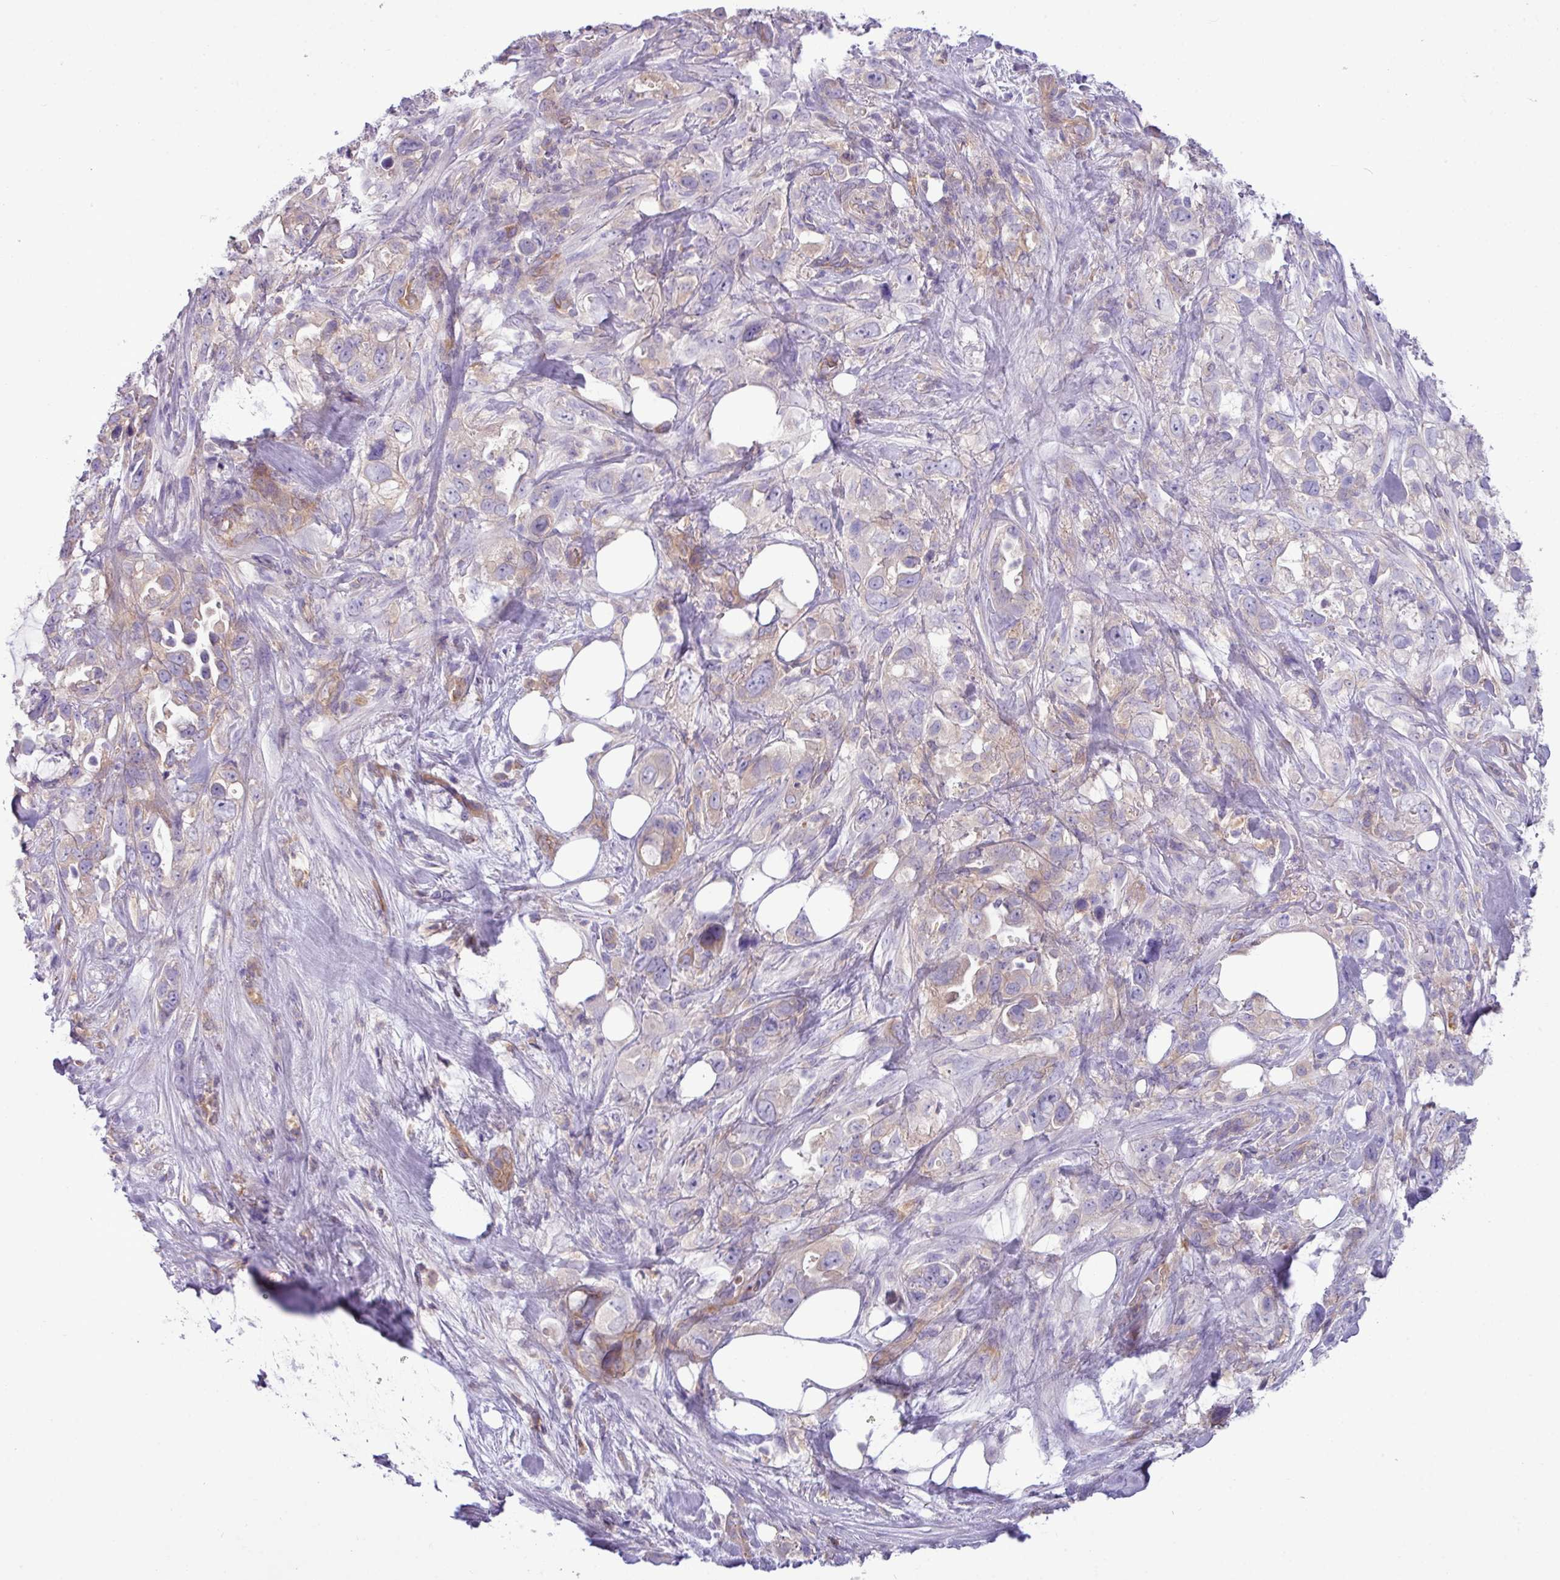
{"staining": {"intensity": "weak", "quantity": "<25%", "location": "cytoplasmic/membranous"}, "tissue": "pancreatic cancer", "cell_type": "Tumor cells", "image_type": "cancer", "snomed": [{"axis": "morphology", "description": "Adenocarcinoma, NOS"}, {"axis": "topography", "description": "Pancreas"}], "caption": "This is a micrograph of immunohistochemistry staining of adenocarcinoma (pancreatic), which shows no expression in tumor cells.", "gene": "KIRREL3", "patient": {"sex": "female", "age": 61}}